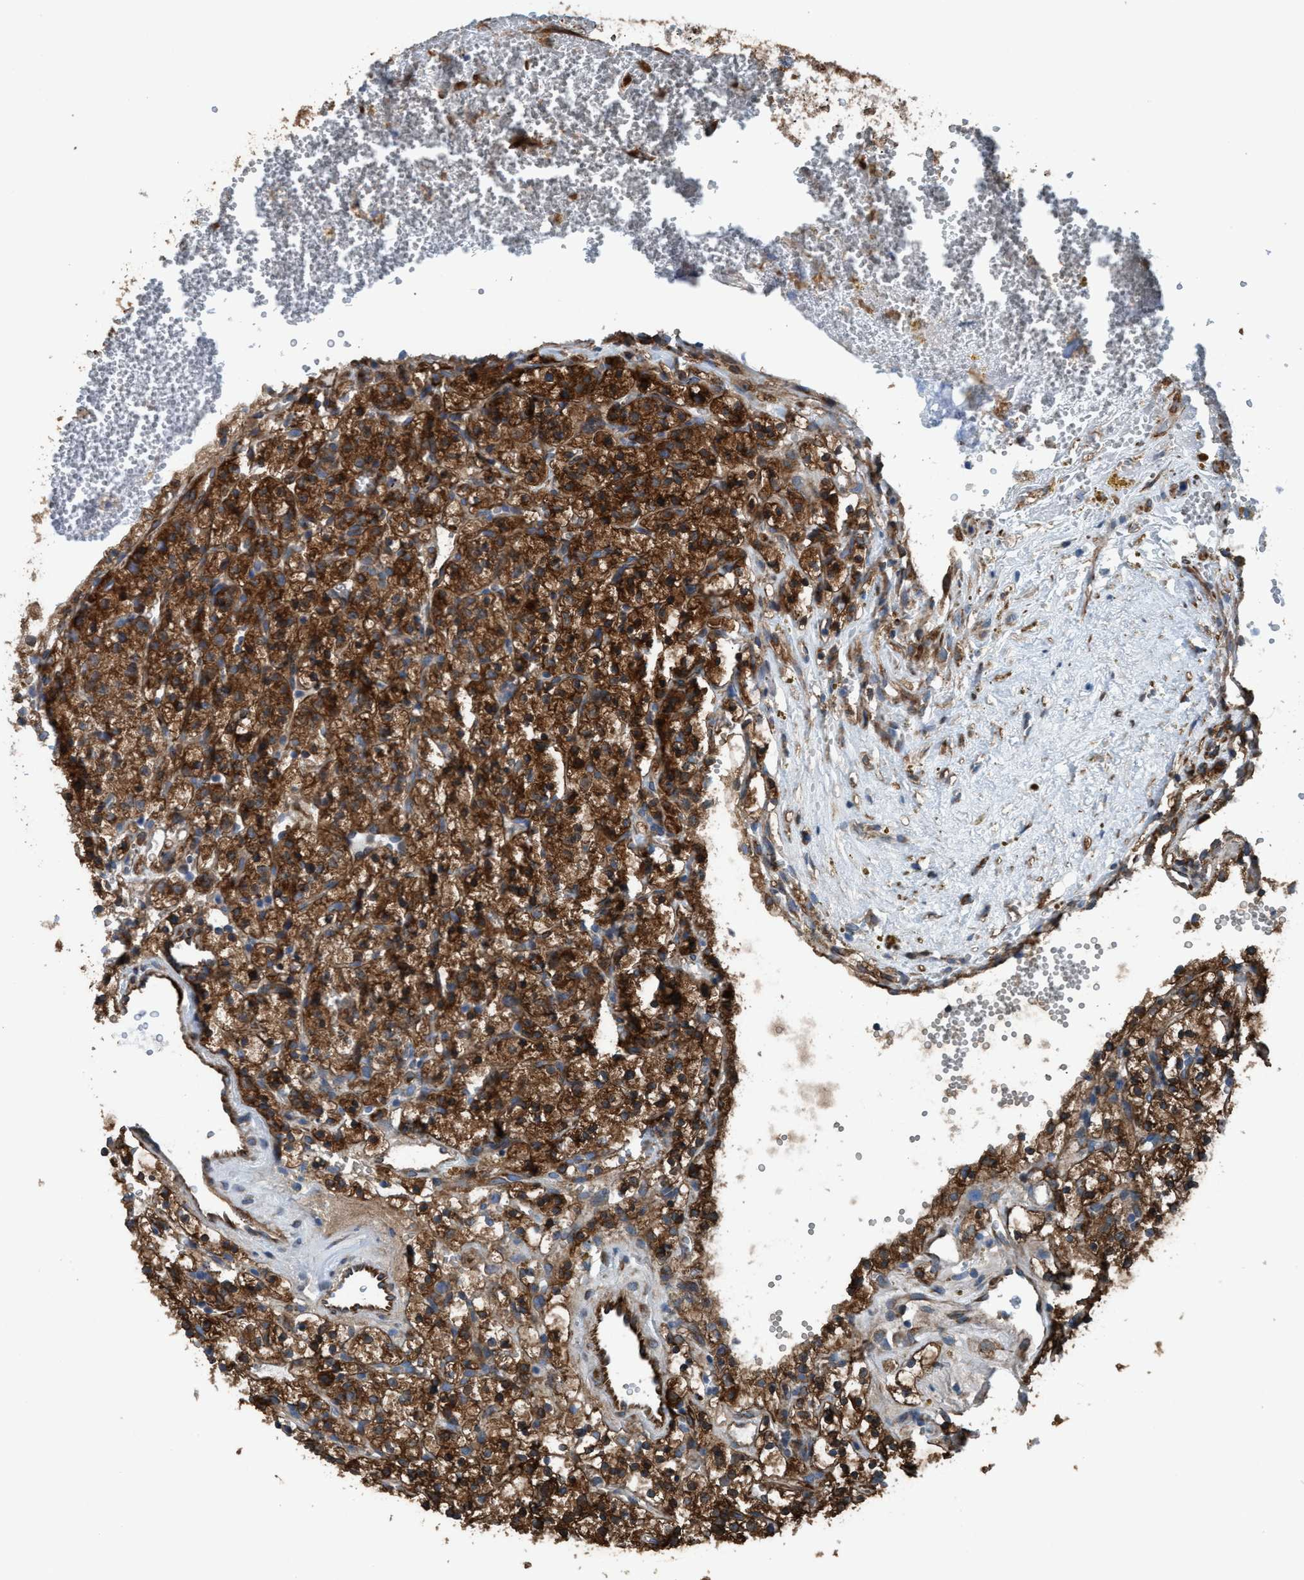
{"staining": {"intensity": "strong", "quantity": ">75%", "location": "cytoplasmic/membranous"}, "tissue": "renal cancer", "cell_type": "Tumor cells", "image_type": "cancer", "snomed": [{"axis": "morphology", "description": "Adenocarcinoma, NOS"}, {"axis": "topography", "description": "Kidney"}], "caption": "About >75% of tumor cells in human adenocarcinoma (renal) display strong cytoplasmic/membranous protein positivity as visualized by brown immunohistochemical staining.", "gene": "NMT1", "patient": {"sex": "female", "age": 57}}